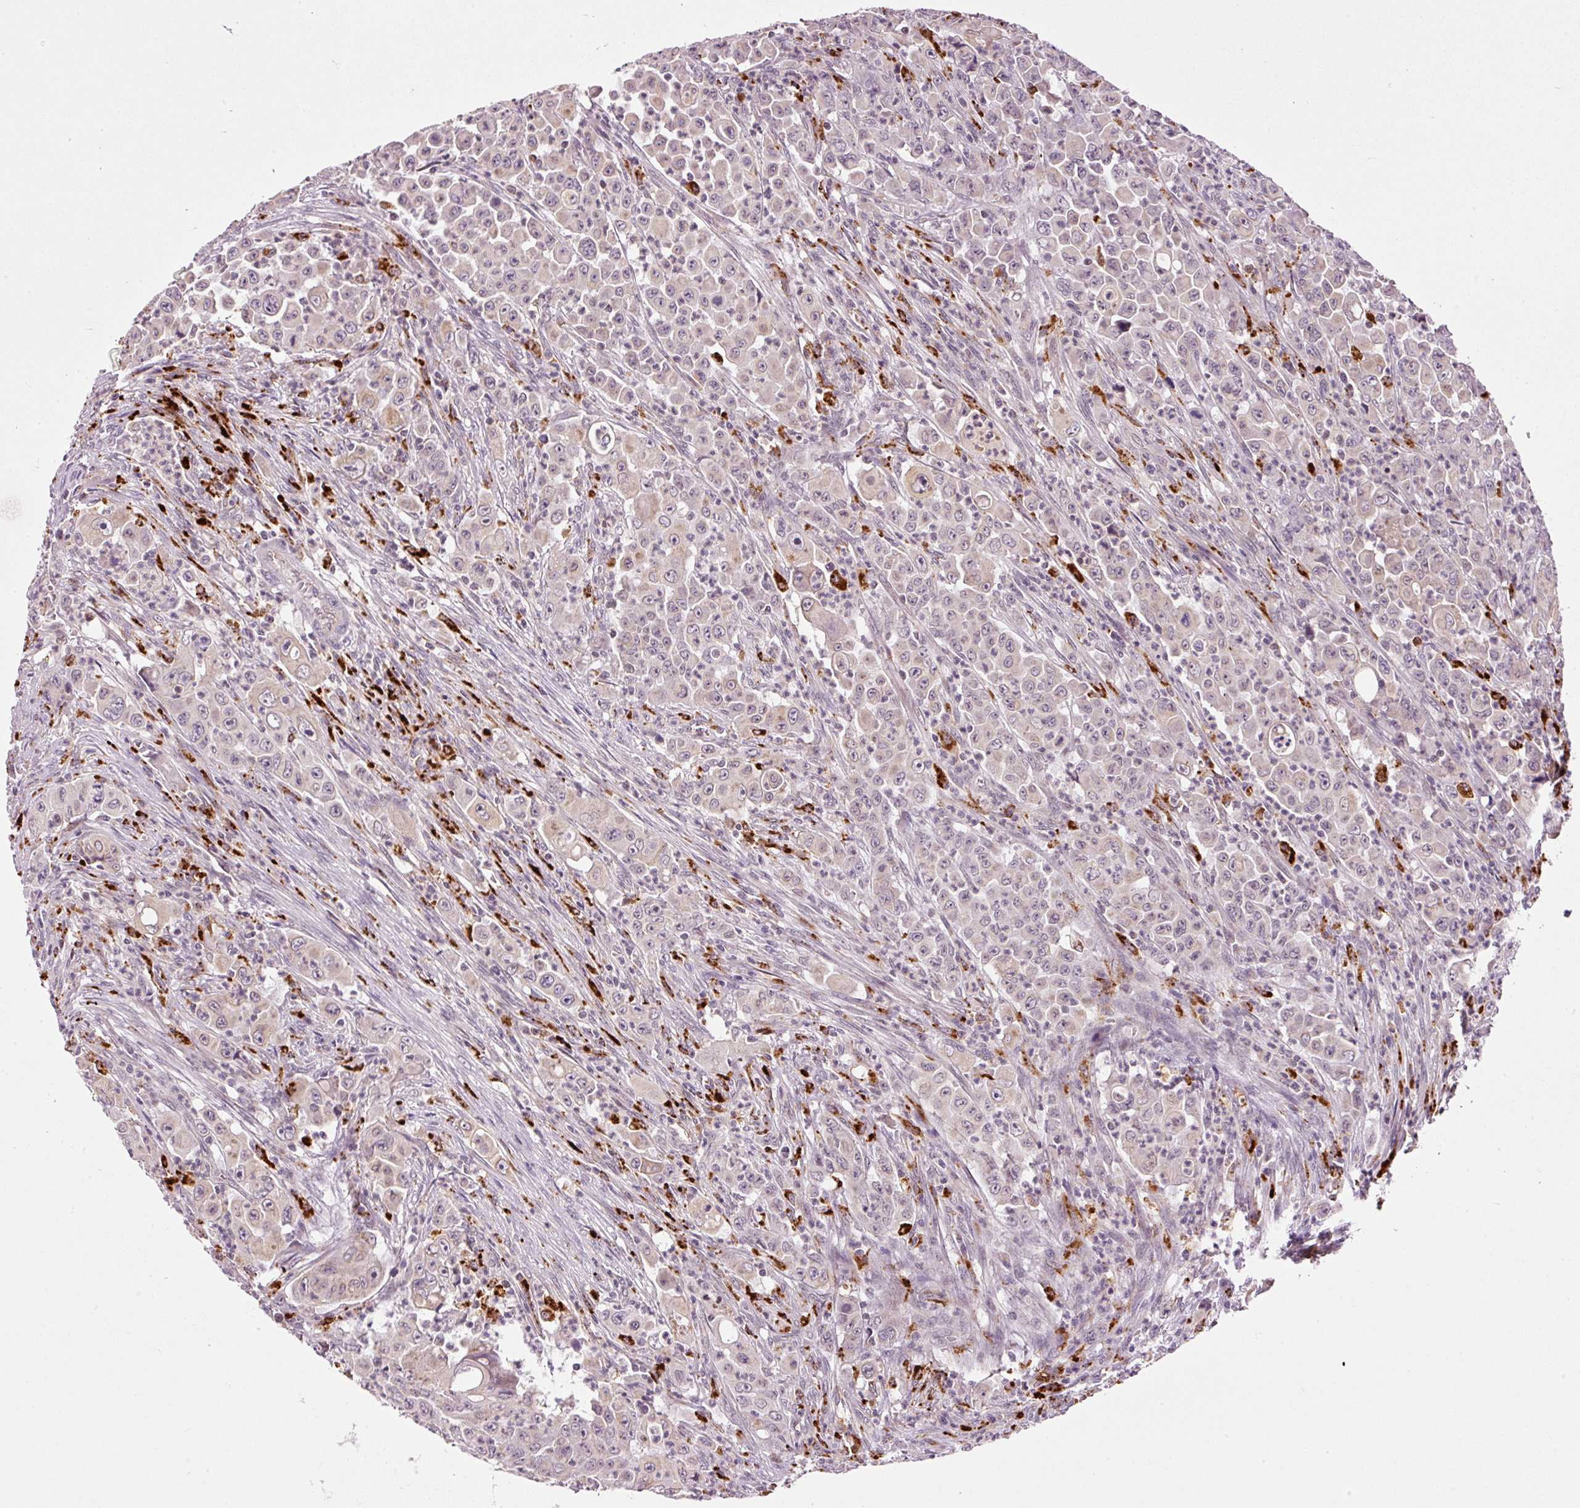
{"staining": {"intensity": "negative", "quantity": "none", "location": "none"}, "tissue": "colorectal cancer", "cell_type": "Tumor cells", "image_type": "cancer", "snomed": [{"axis": "morphology", "description": "Adenocarcinoma, NOS"}, {"axis": "topography", "description": "Colon"}], "caption": "This histopathology image is of colorectal cancer (adenocarcinoma) stained with IHC to label a protein in brown with the nuclei are counter-stained blue. There is no expression in tumor cells.", "gene": "ZNF639", "patient": {"sex": "male", "age": 51}}